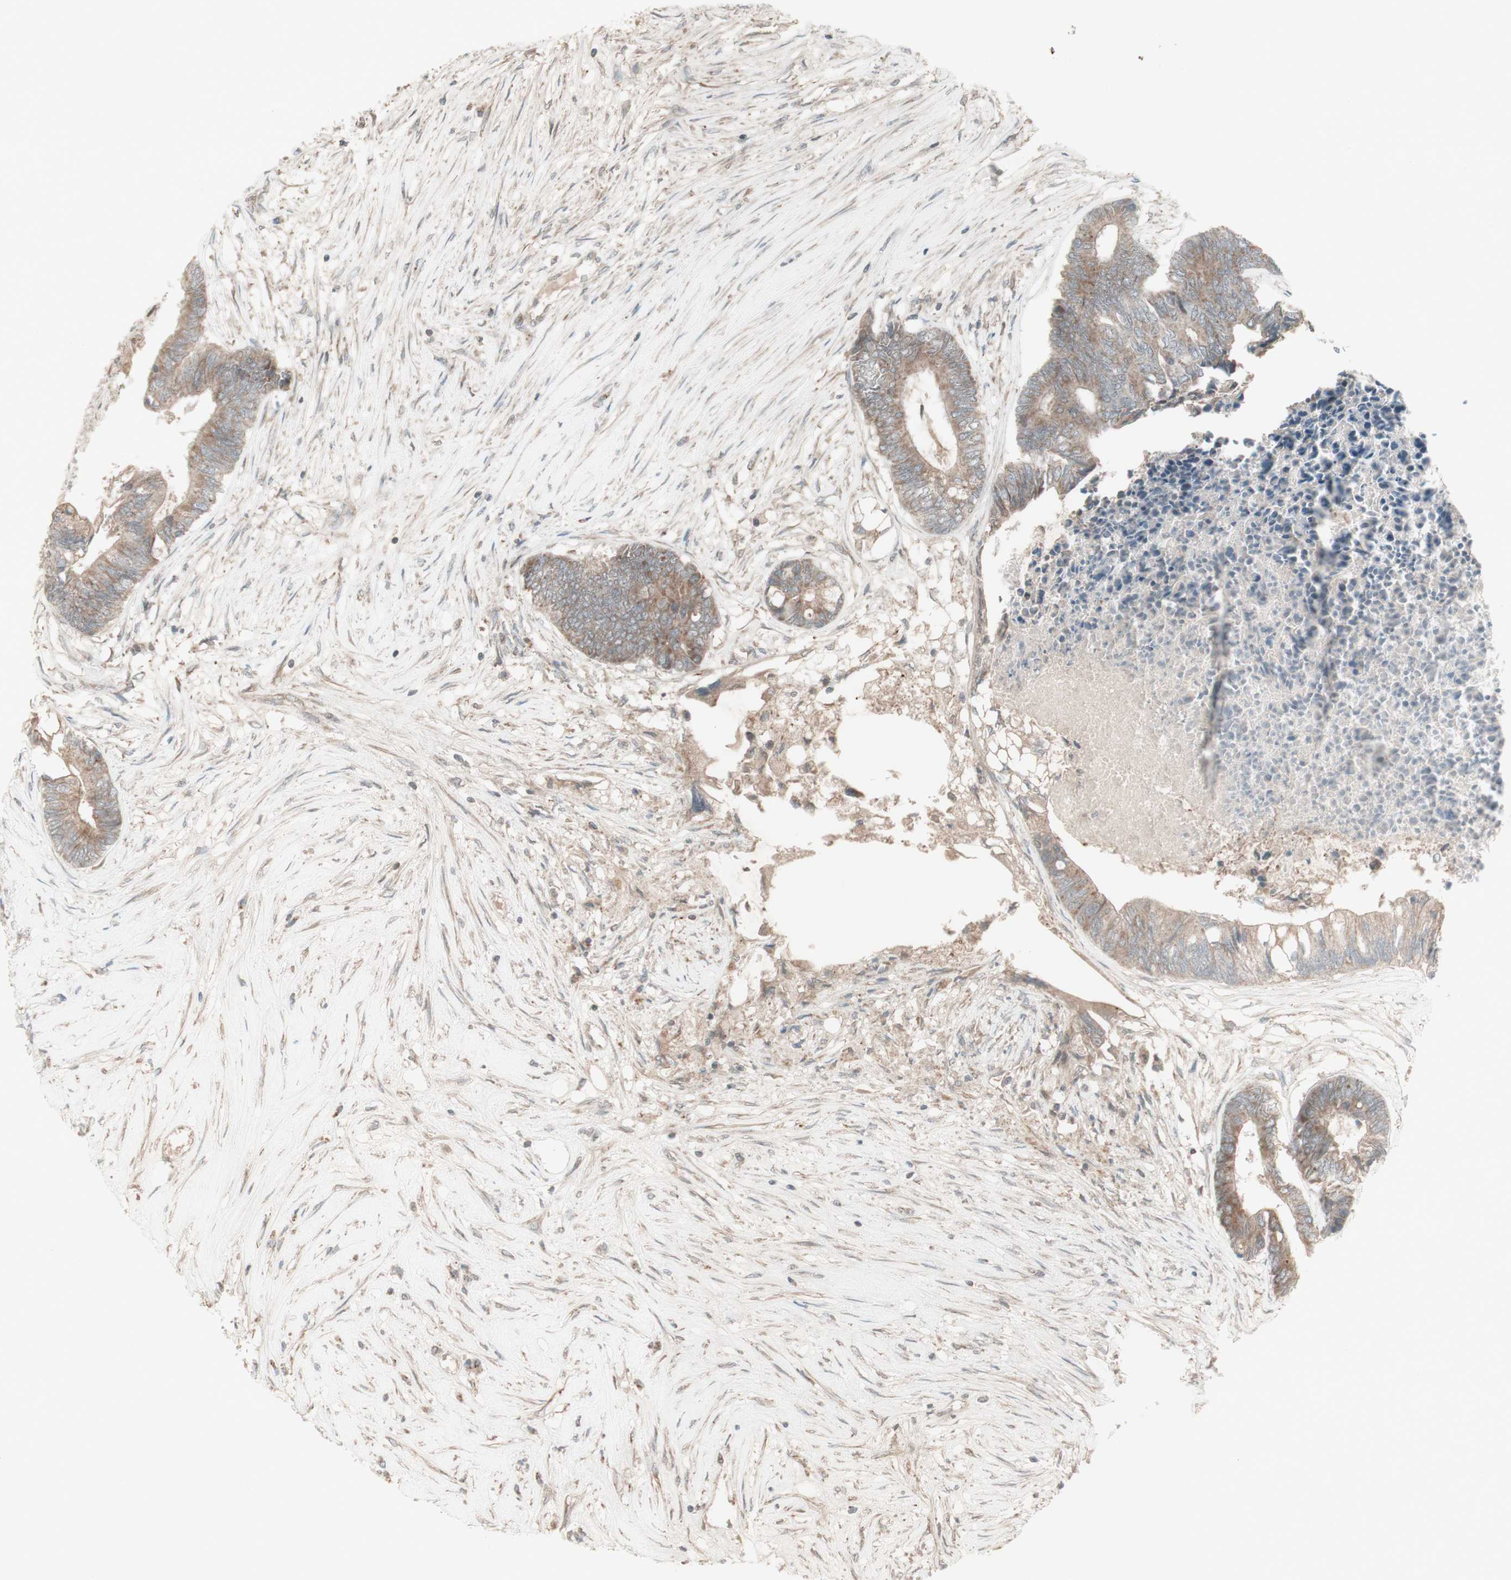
{"staining": {"intensity": "negative", "quantity": "none", "location": "none"}, "tissue": "colorectal cancer", "cell_type": "Tumor cells", "image_type": "cancer", "snomed": [{"axis": "morphology", "description": "Adenocarcinoma, NOS"}, {"axis": "topography", "description": "Rectum"}], "caption": "Immunohistochemistry of human colorectal adenocarcinoma demonstrates no expression in tumor cells.", "gene": "MSH6", "patient": {"sex": "male", "age": 63}}